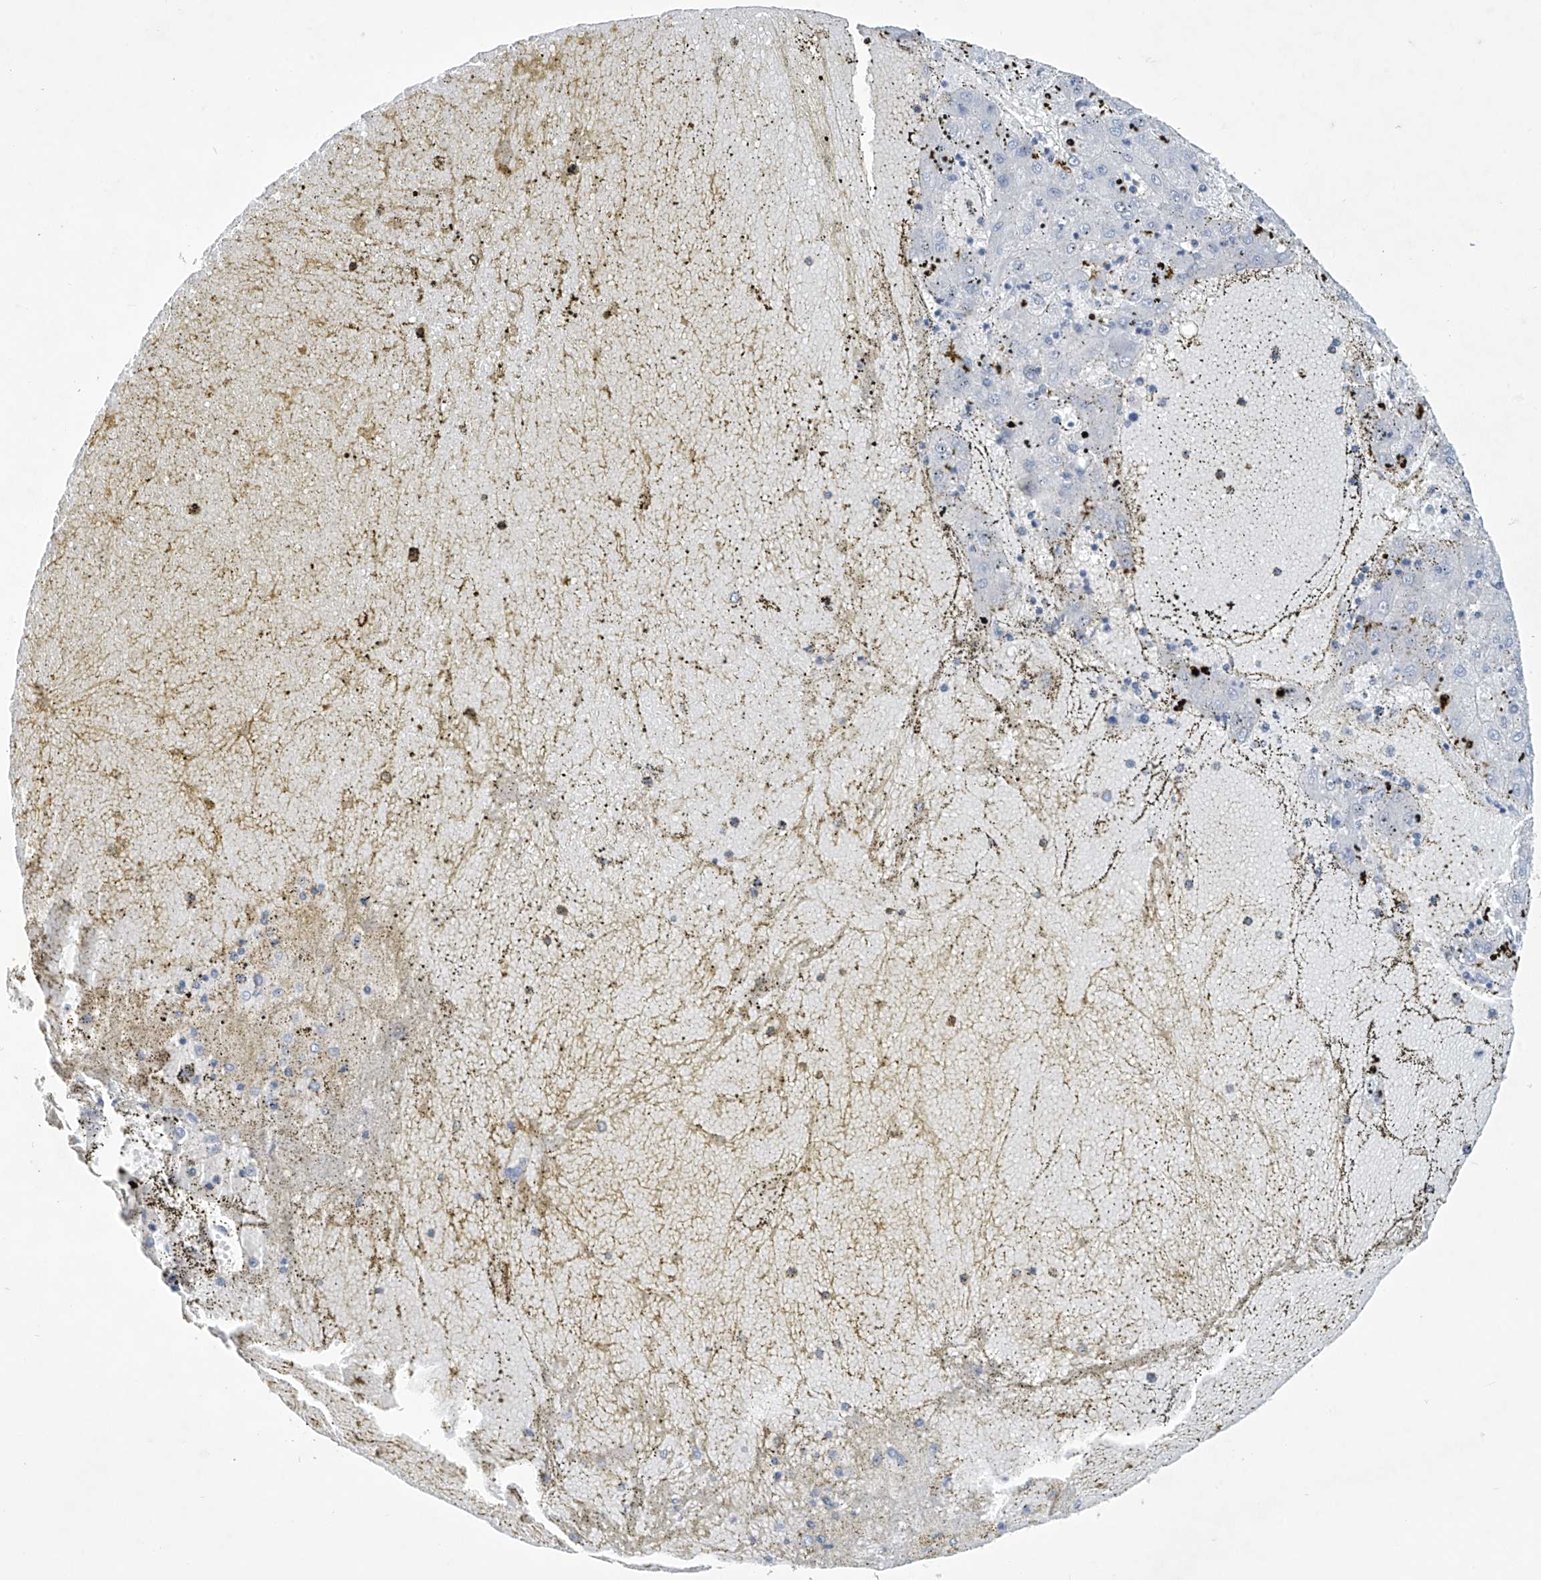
{"staining": {"intensity": "negative", "quantity": "none", "location": "none"}, "tissue": "liver cancer", "cell_type": "Tumor cells", "image_type": "cancer", "snomed": [{"axis": "morphology", "description": "Carcinoma, Hepatocellular, NOS"}, {"axis": "topography", "description": "Liver"}], "caption": "Immunohistochemical staining of human hepatocellular carcinoma (liver) reveals no significant staining in tumor cells. The staining is performed using DAB brown chromogen with nuclei counter-stained in using hematoxylin.", "gene": "SLC35A5", "patient": {"sex": "male", "age": 72}}